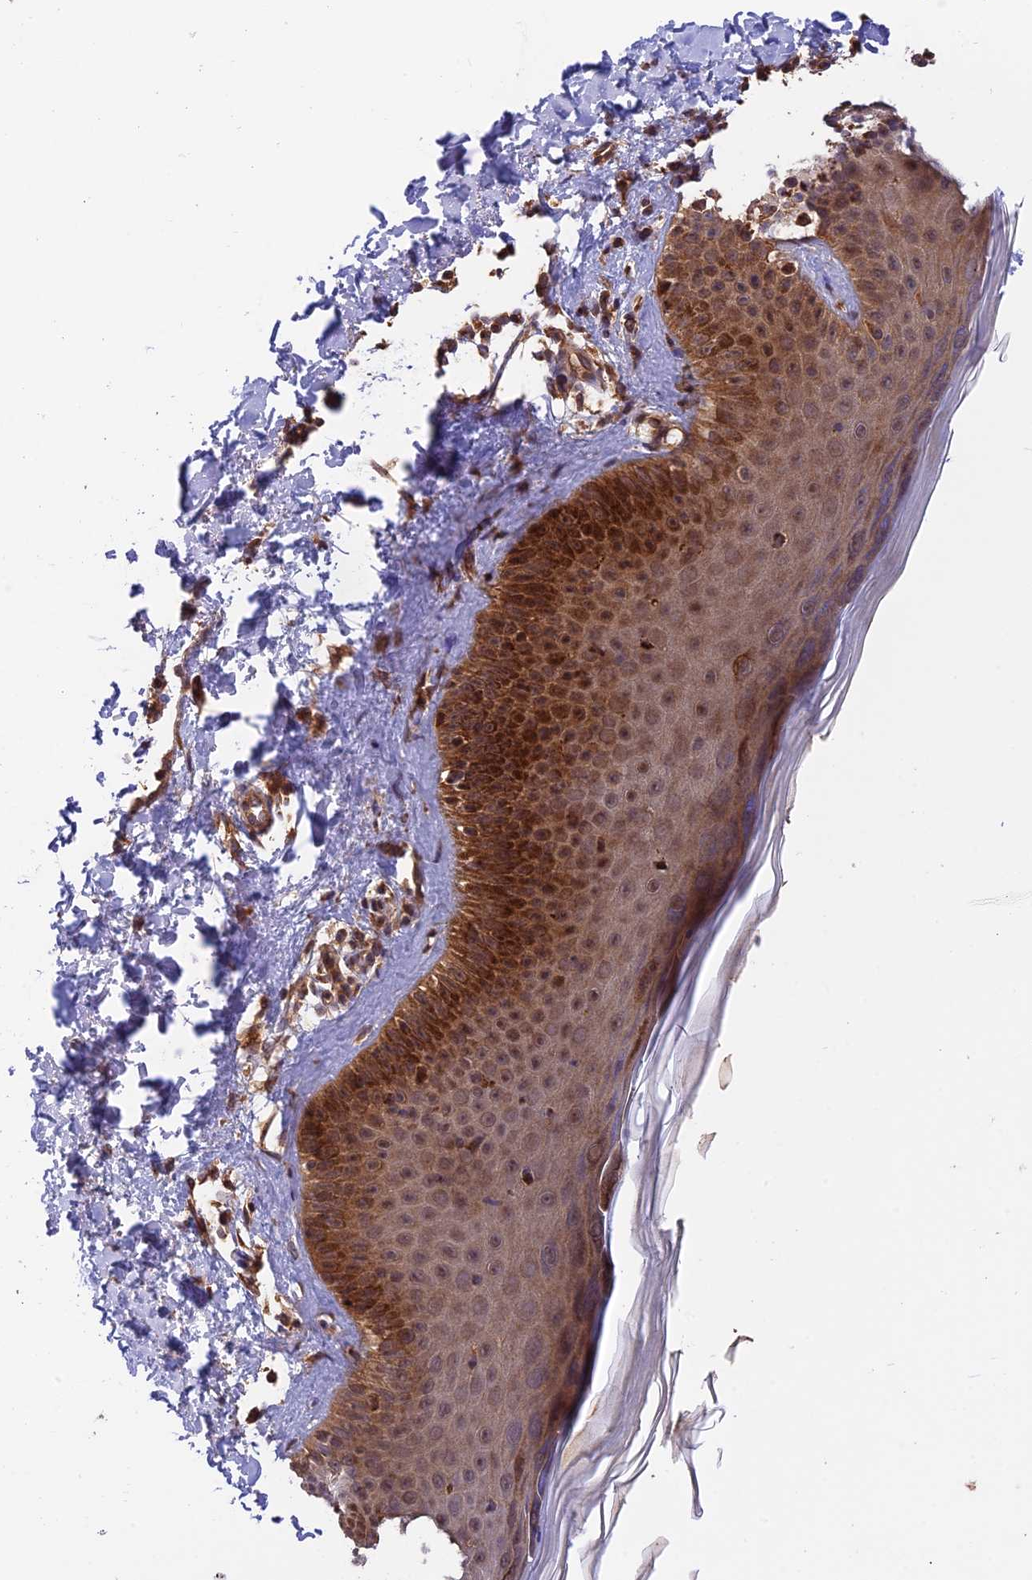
{"staining": {"intensity": "moderate", "quantity": ">75%", "location": "cytoplasmic/membranous"}, "tissue": "skin", "cell_type": "Fibroblasts", "image_type": "normal", "snomed": [{"axis": "morphology", "description": "Normal tissue, NOS"}, {"axis": "topography", "description": "Skin"}], "caption": "Fibroblasts display moderate cytoplasmic/membranous positivity in about >75% of cells in normal skin. (IHC, brightfield microscopy, high magnification).", "gene": "MNS1", "patient": {"sex": "male", "age": 52}}